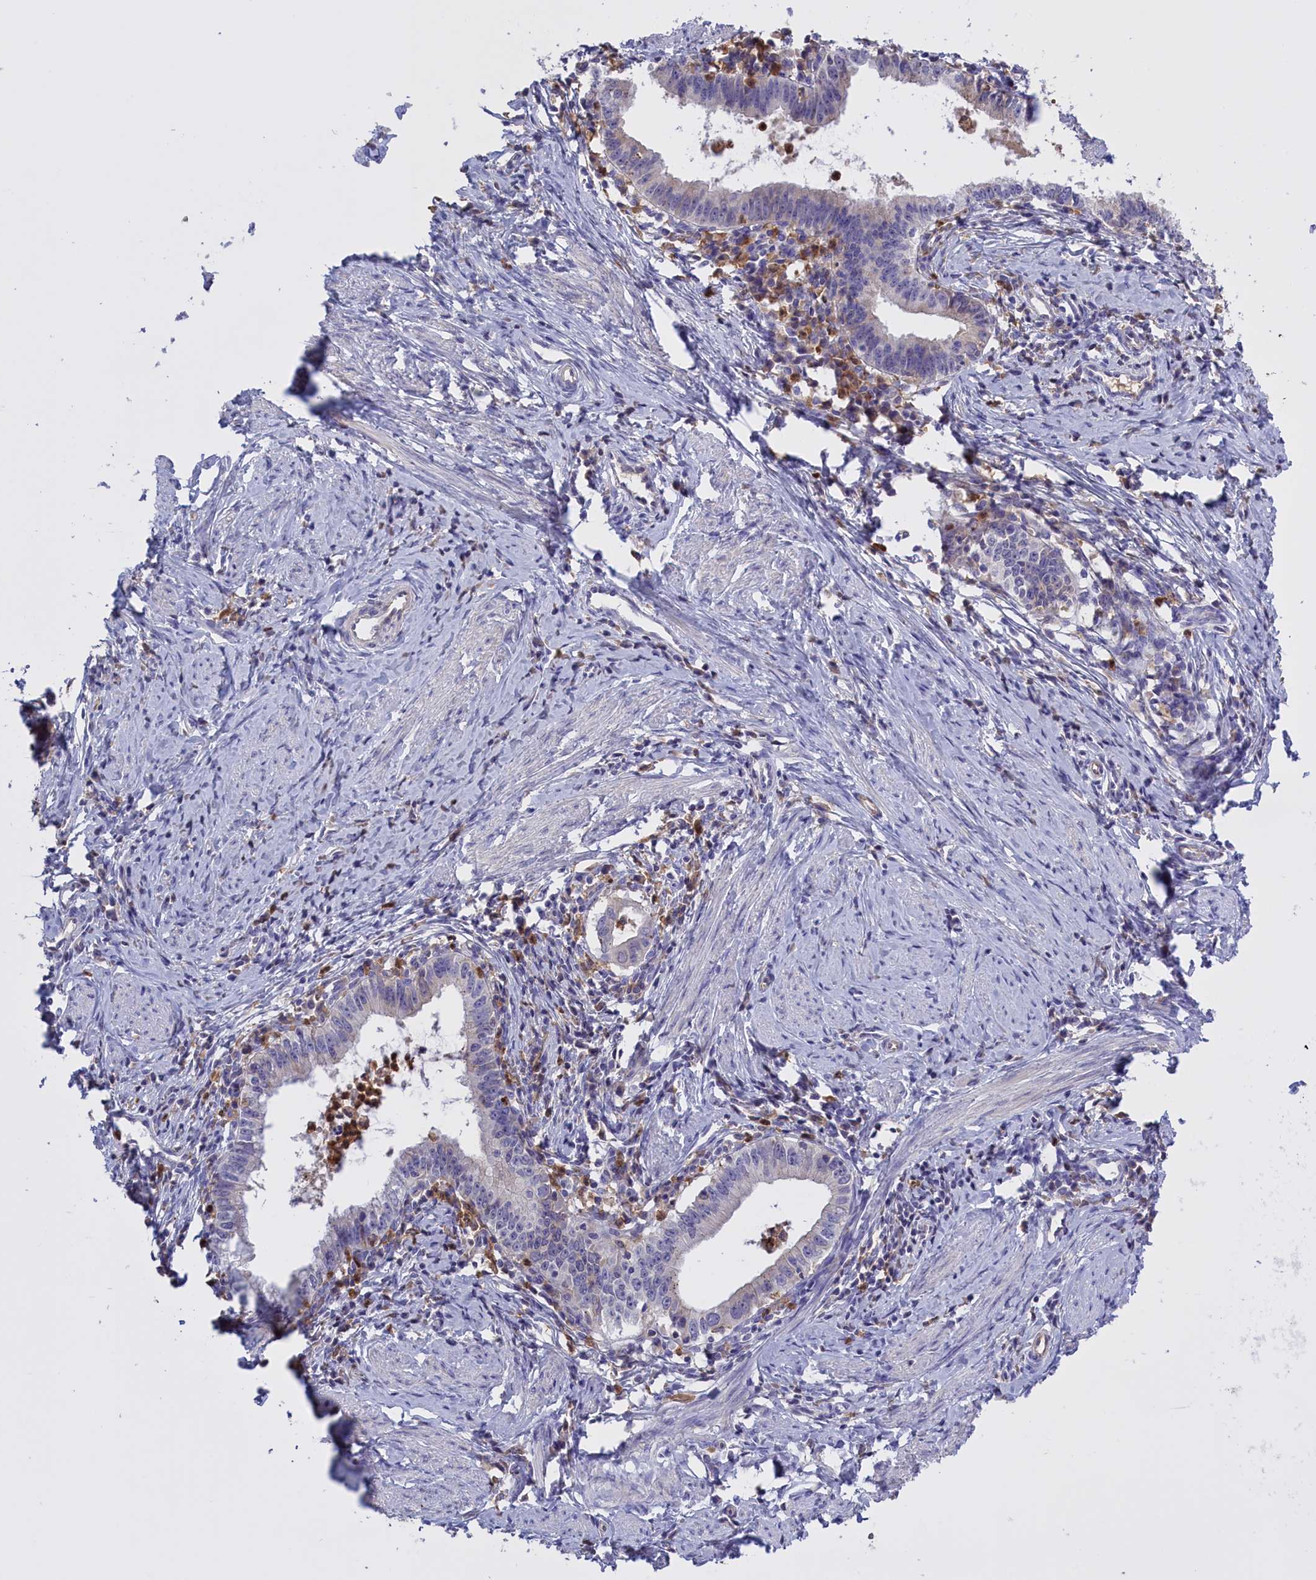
{"staining": {"intensity": "negative", "quantity": "none", "location": "none"}, "tissue": "cervical cancer", "cell_type": "Tumor cells", "image_type": "cancer", "snomed": [{"axis": "morphology", "description": "Adenocarcinoma, NOS"}, {"axis": "topography", "description": "Cervix"}], "caption": "Immunohistochemistry of human cervical adenocarcinoma shows no positivity in tumor cells.", "gene": "FAM149B1", "patient": {"sex": "female", "age": 36}}